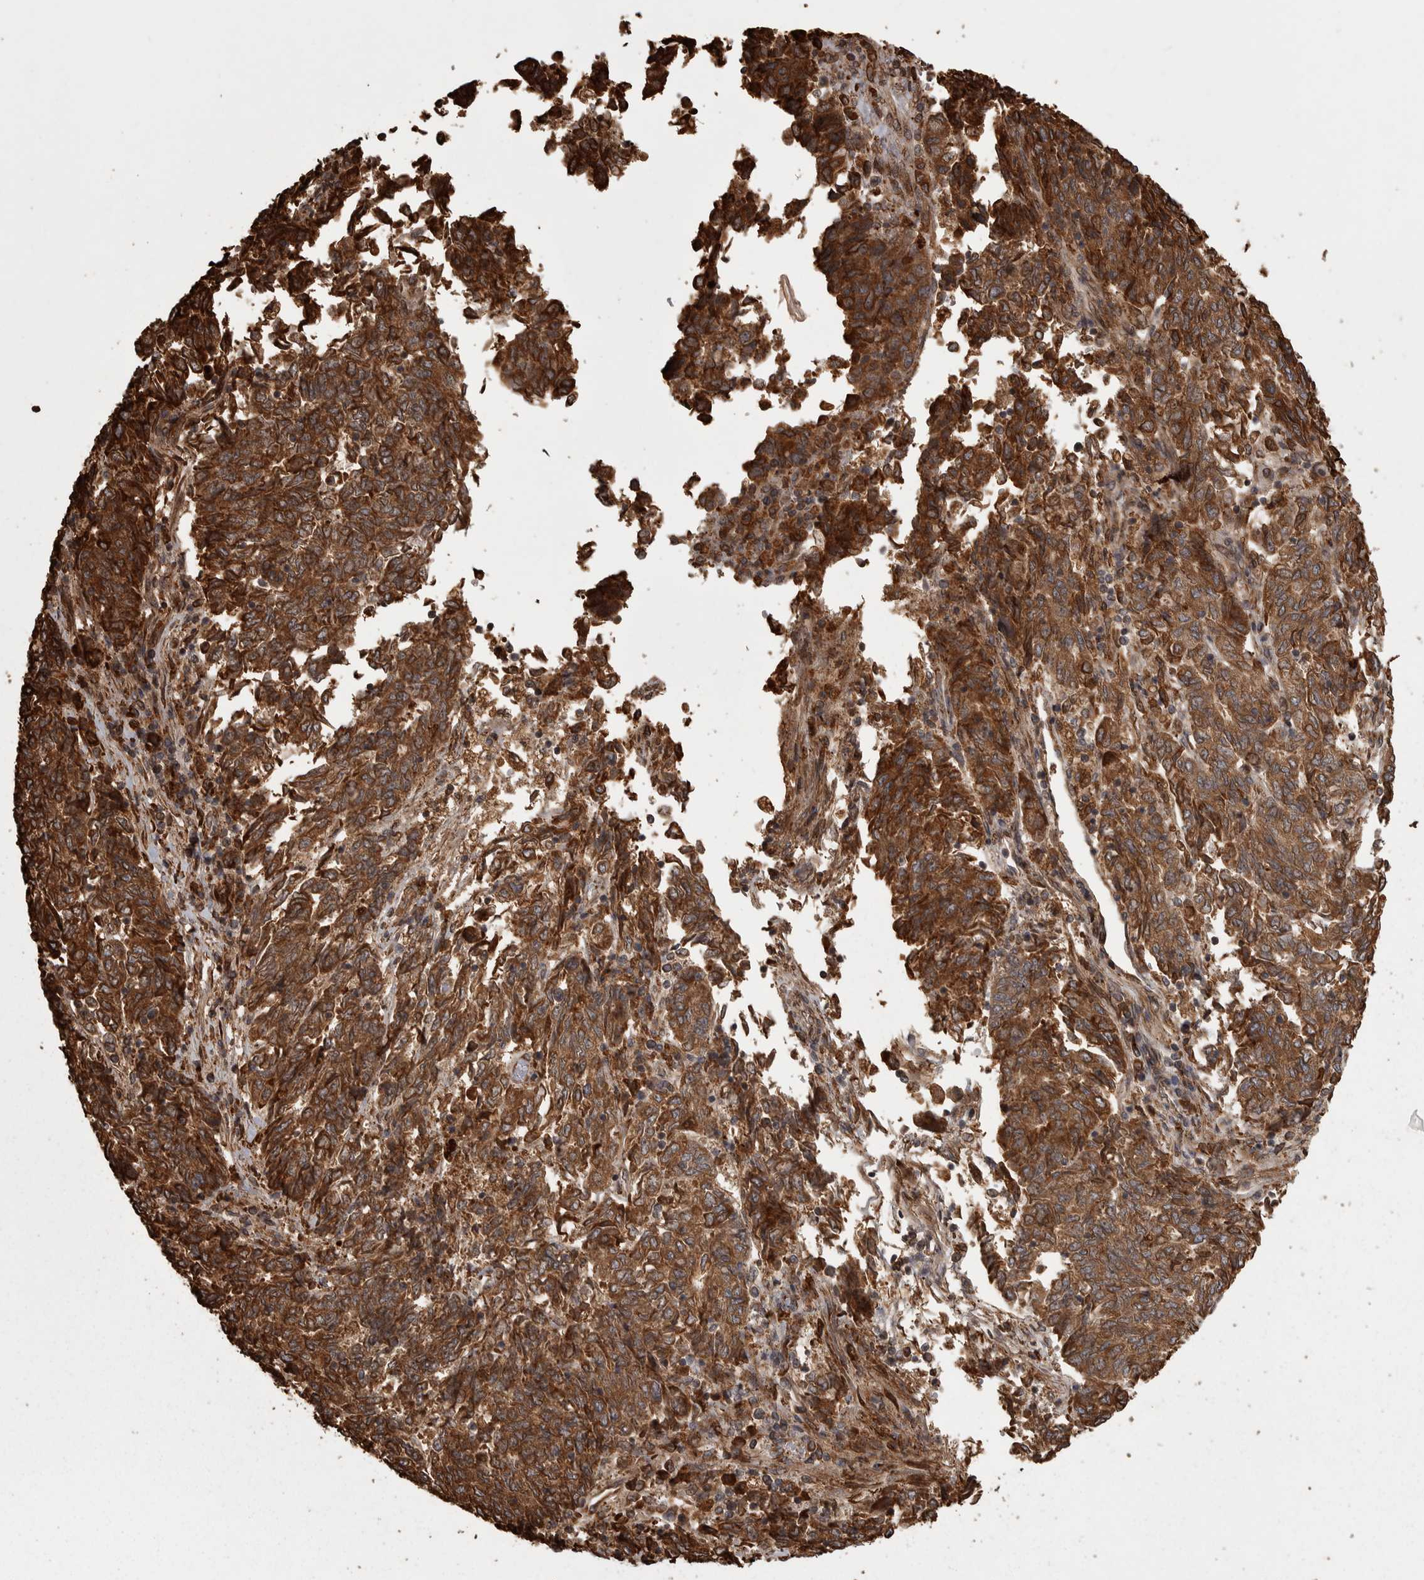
{"staining": {"intensity": "strong", "quantity": ">75%", "location": "cytoplasmic/membranous"}, "tissue": "endometrial cancer", "cell_type": "Tumor cells", "image_type": "cancer", "snomed": [{"axis": "morphology", "description": "Adenocarcinoma, NOS"}, {"axis": "topography", "description": "Endometrium"}], "caption": "Adenocarcinoma (endometrial) stained with immunohistochemistry shows strong cytoplasmic/membranous expression in about >75% of tumor cells.", "gene": "AGBL3", "patient": {"sex": "female", "age": 80}}